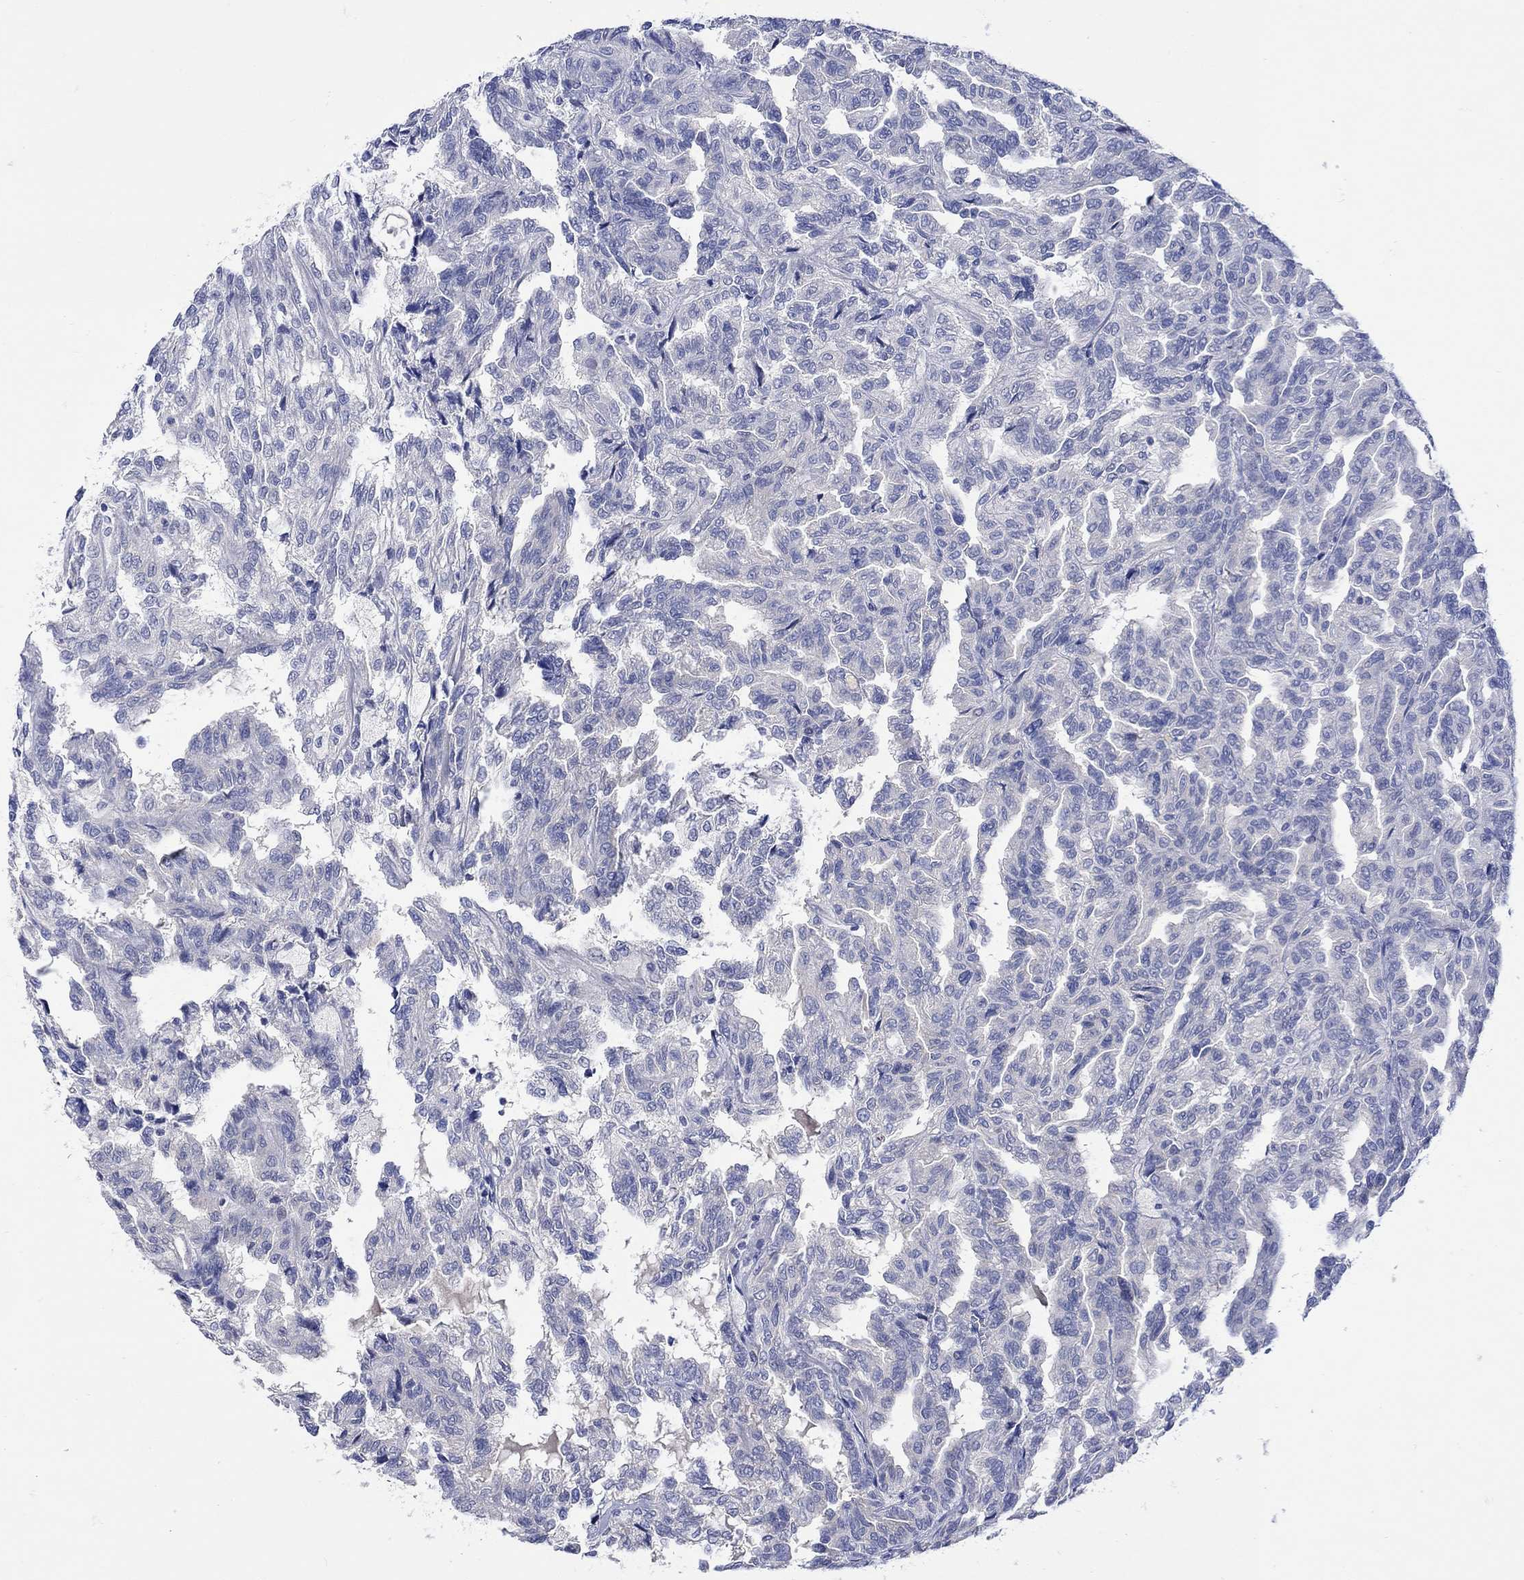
{"staining": {"intensity": "negative", "quantity": "none", "location": "none"}, "tissue": "renal cancer", "cell_type": "Tumor cells", "image_type": "cancer", "snomed": [{"axis": "morphology", "description": "Adenocarcinoma, NOS"}, {"axis": "topography", "description": "Kidney"}], "caption": "Renal cancer (adenocarcinoma) was stained to show a protein in brown. There is no significant positivity in tumor cells.", "gene": "MSI1", "patient": {"sex": "male", "age": 79}}